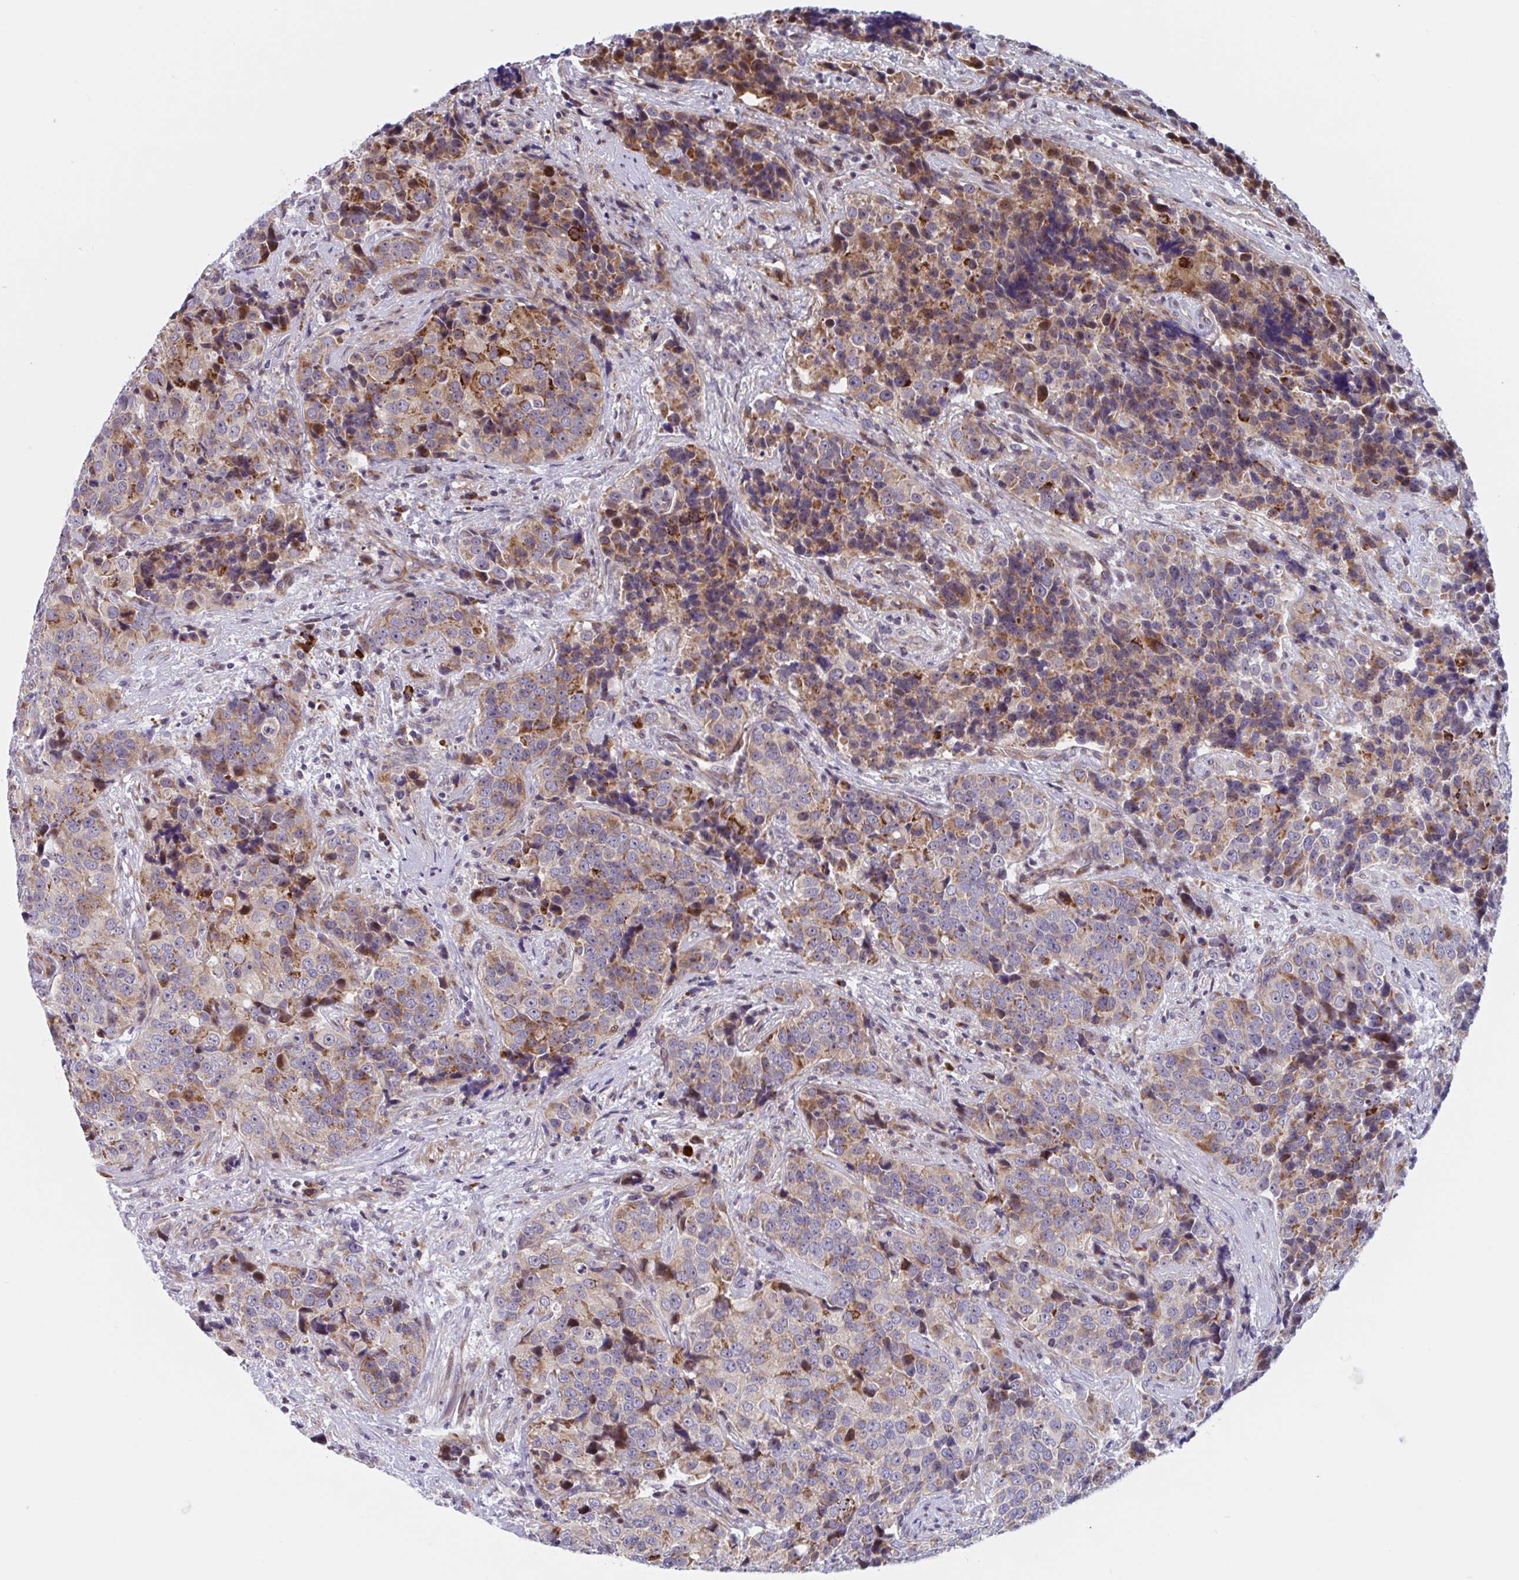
{"staining": {"intensity": "moderate", "quantity": ">75%", "location": "cytoplasmic/membranous"}, "tissue": "urothelial cancer", "cell_type": "Tumor cells", "image_type": "cancer", "snomed": [{"axis": "morphology", "description": "Urothelial carcinoma, NOS"}, {"axis": "topography", "description": "Urinary bladder"}], "caption": "High-magnification brightfield microscopy of transitional cell carcinoma stained with DAB (brown) and counterstained with hematoxylin (blue). tumor cells exhibit moderate cytoplasmic/membranous expression is appreciated in approximately>75% of cells.", "gene": "DUXA", "patient": {"sex": "male", "age": 52}}